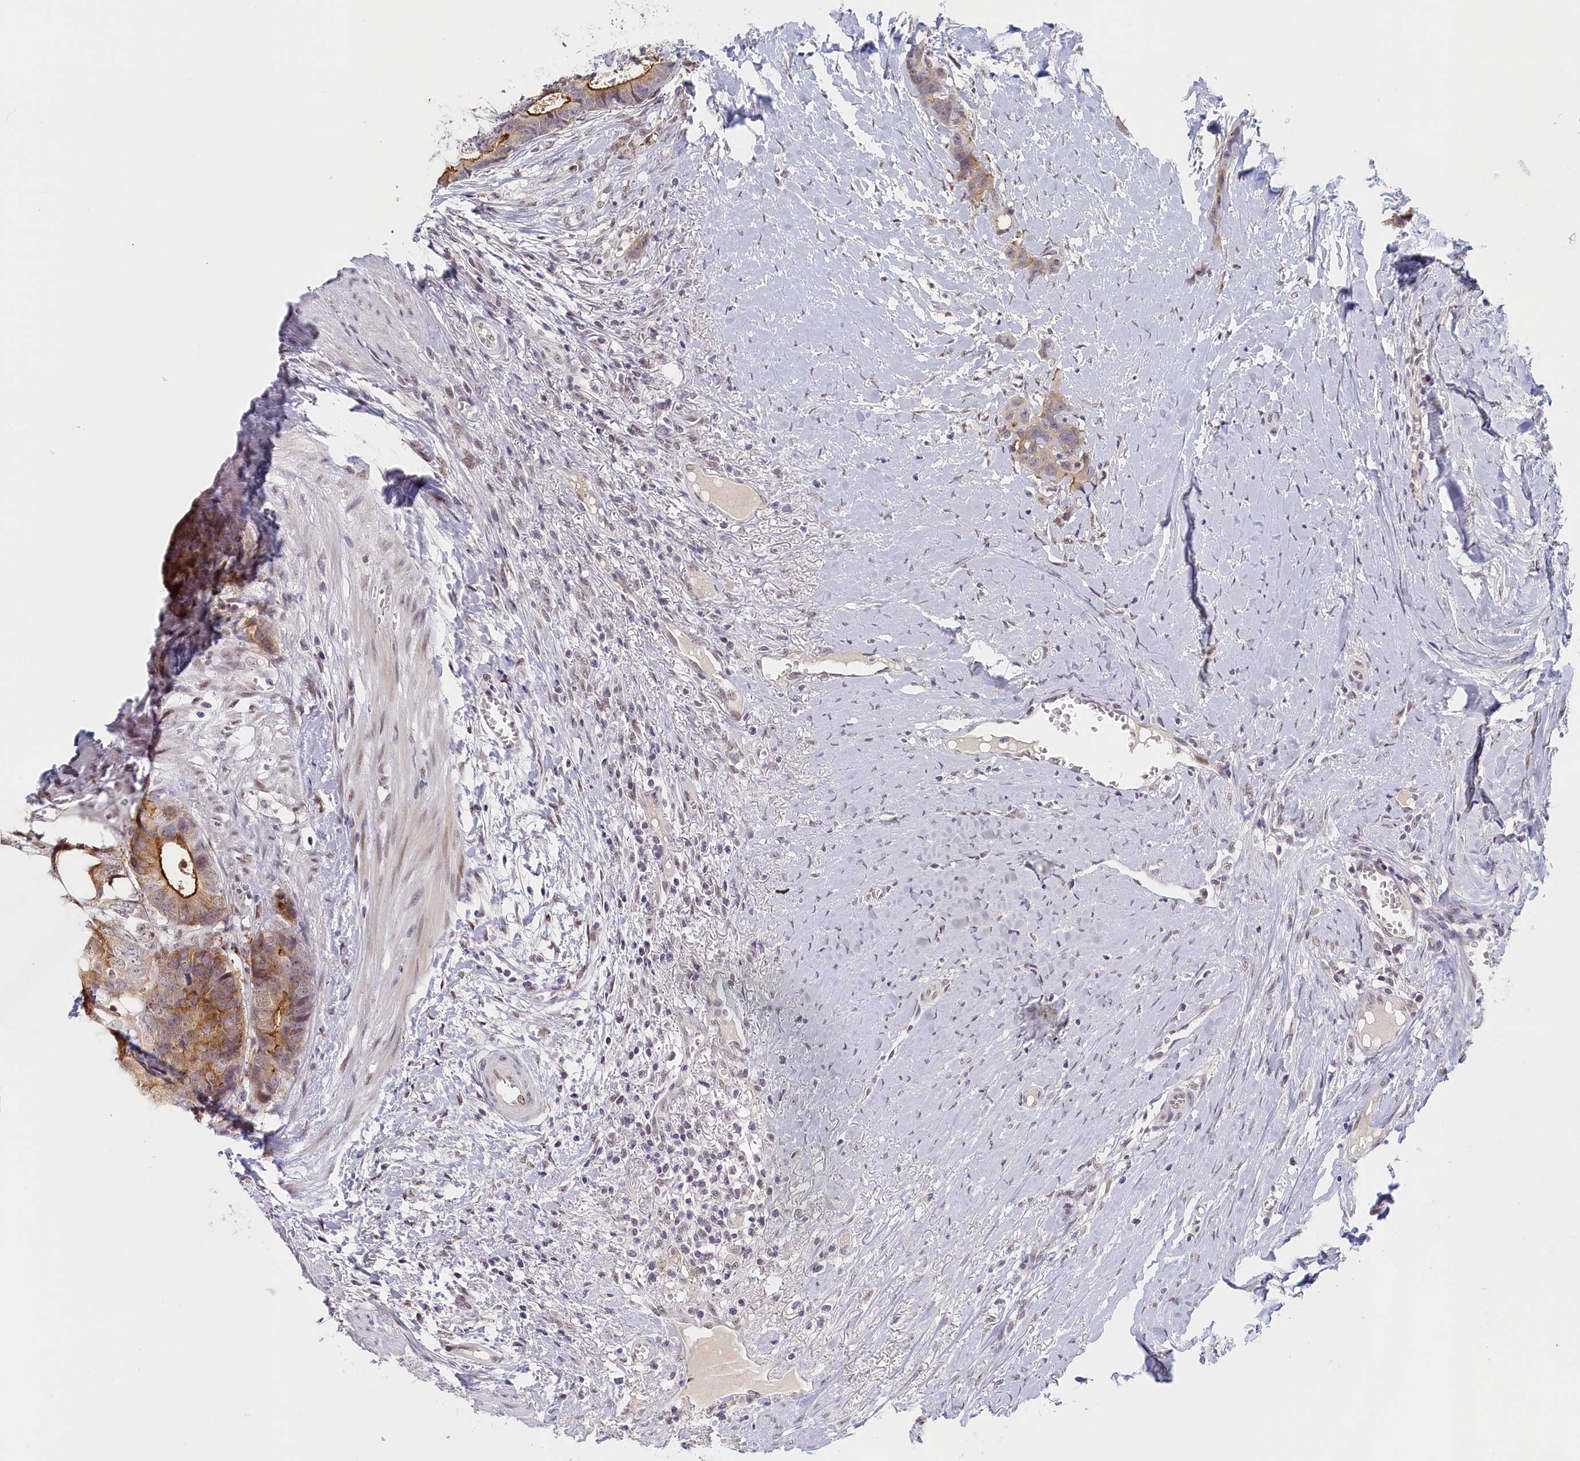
{"staining": {"intensity": "strong", "quantity": "25%-75%", "location": "cytoplasmic/membranous"}, "tissue": "colorectal cancer", "cell_type": "Tumor cells", "image_type": "cancer", "snomed": [{"axis": "morphology", "description": "Adenocarcinoma, NOS"}, {"axis": "topography", "description": "Colon"}], "caption": "IHC micrograph of neoplastic tissue: human adenocarcinoma (colorectal) stained using immunohistochemistry shows high levels of strong protein expression localized specifically in the cytoplasmic/membranous of tumor cells, appearing as a cytoplasmic/membranous brown color.", "gene": "SEC31B", "patient": {"sex": "female", "age": 57}}